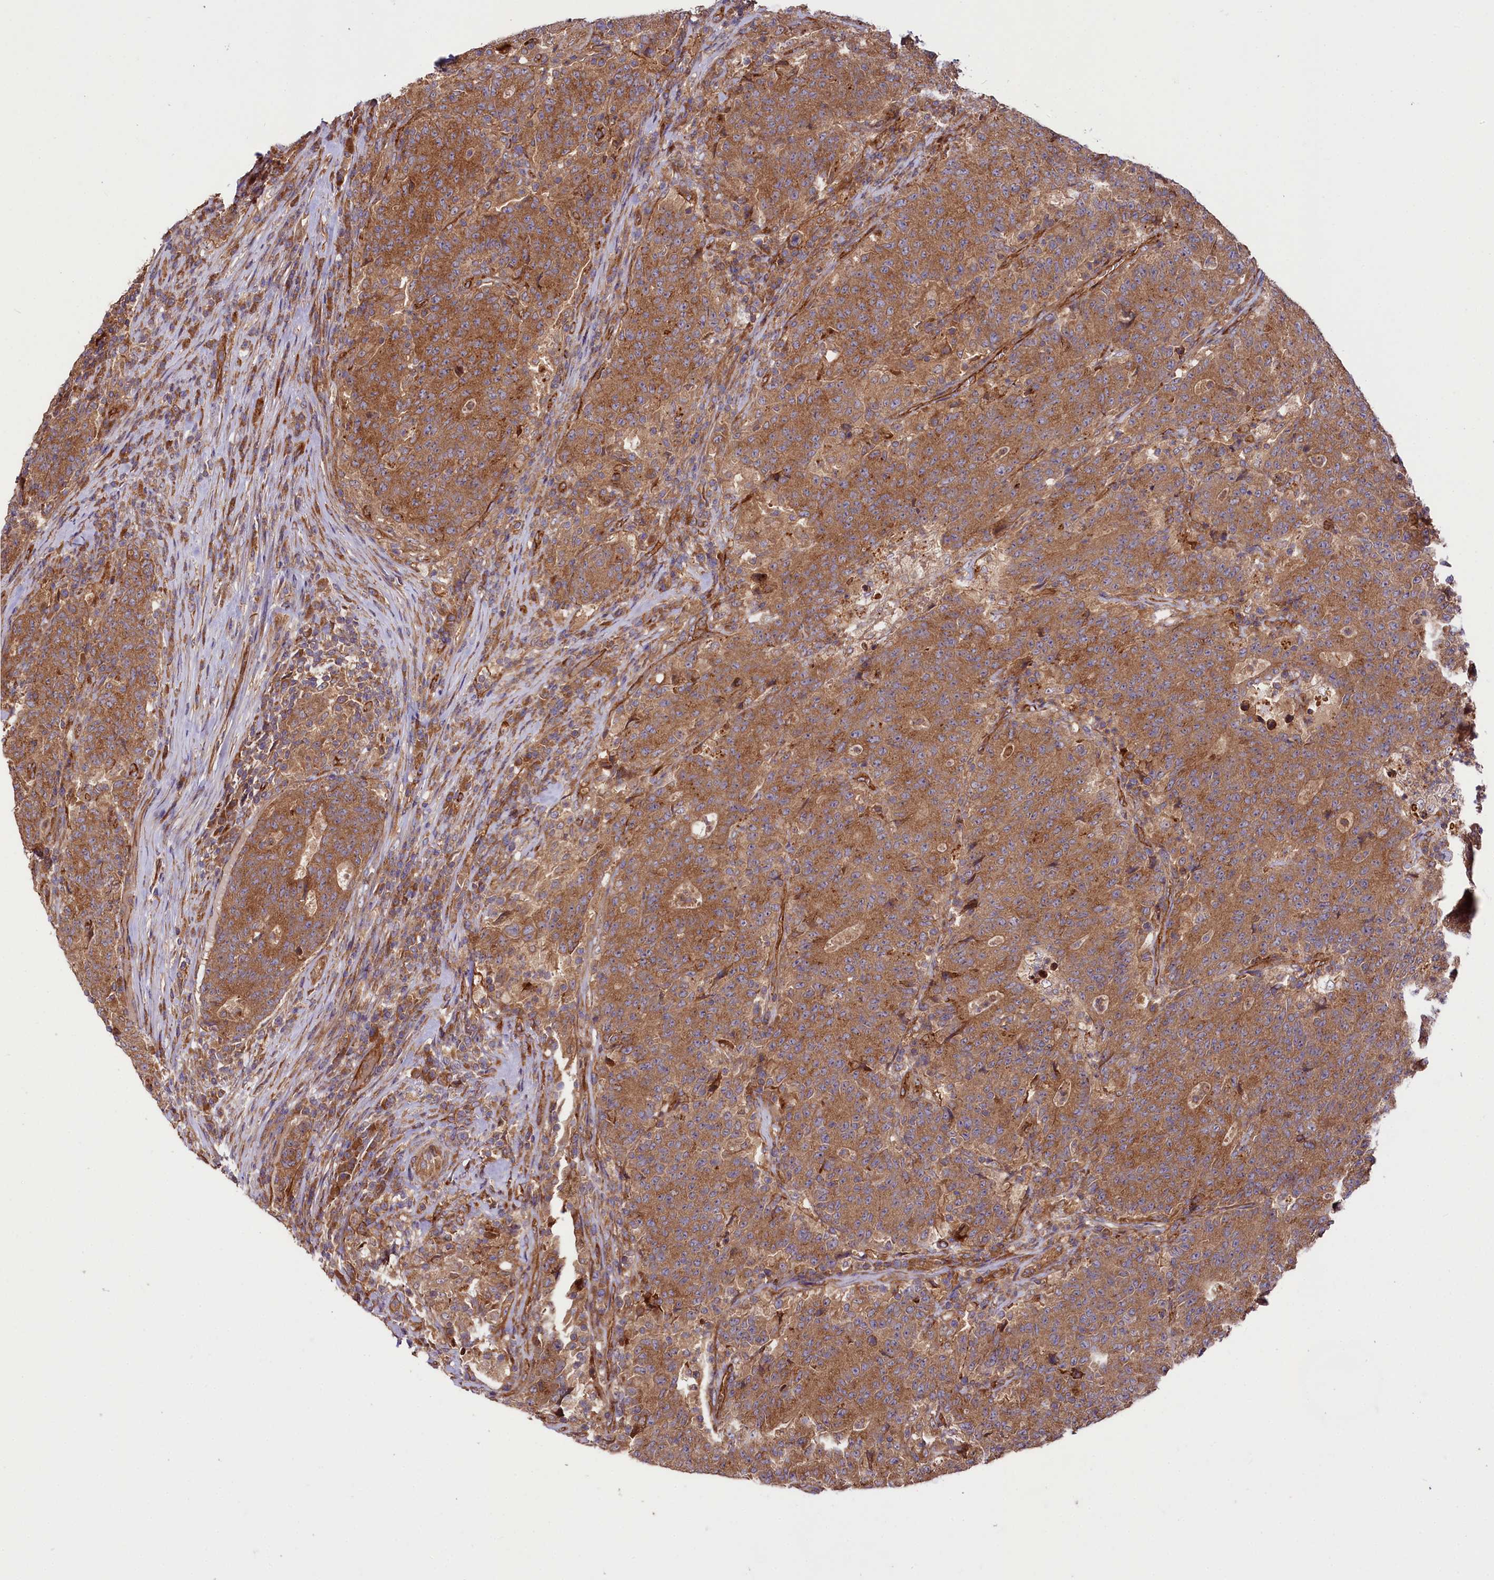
{"staining": {"intensity": "moderate", "quantity": ">75%", "location": "cytoplasmic/membranous"}, "tissue": "colorectal cancer", "cell_type": "Tumor cells", "image_type": "cancer", "snomed": [{"axis": "morphology", "description": "Adenocarcinoma, NOS"}, {"axis": "topography", "description": "Colon"}], "caption": "Colorectal cancer stained with a brown dye exhibits moderate cytoplasmic/membranous positive positivity in about >75% of tumor cells.", "gene": "CEP295", "patient": {"sex": "female", "age": 75}}